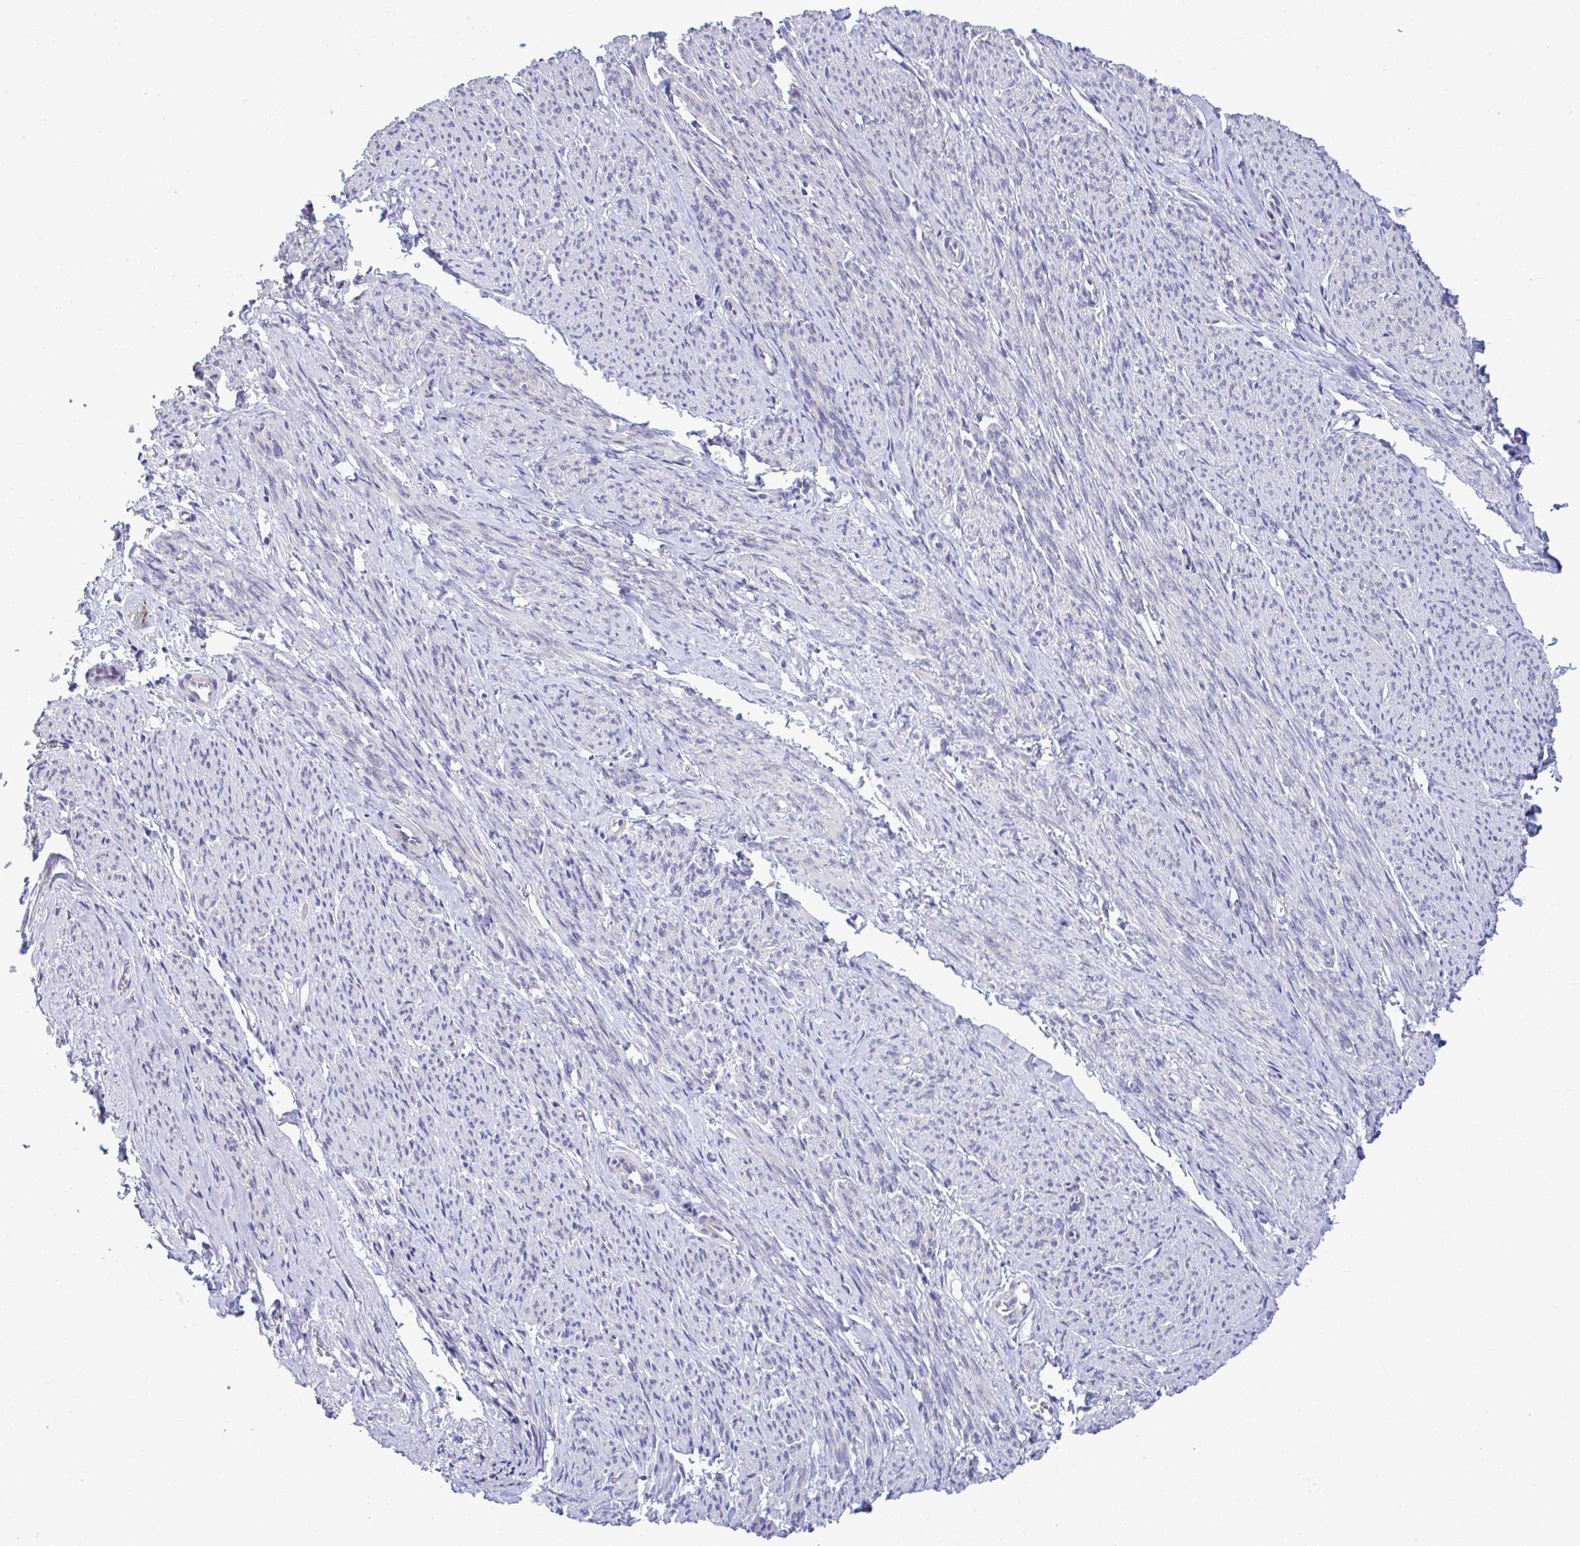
{"staining": {"intensity": "negative", "quantity": "none", "location": "none"}, "tissue": "smooth muscle", "cell_type": "Smooth muscle cells", "image_type": "normal", "snomed": [{"axis": "morphology", "description": "Normal tissue, NOS"}, {"axis": "topography", "description": "Smooth muscle"}], "caption": "Immunohistochemical staining of benign human smooth muscle displays no significant staining in smooth muscle cells. The staining is performed using DAB brown chromogen with nuclei counter-stained in using hematoxylin.", "gene": "PIGK", "patient": {"sex": "female", "age": 65}}